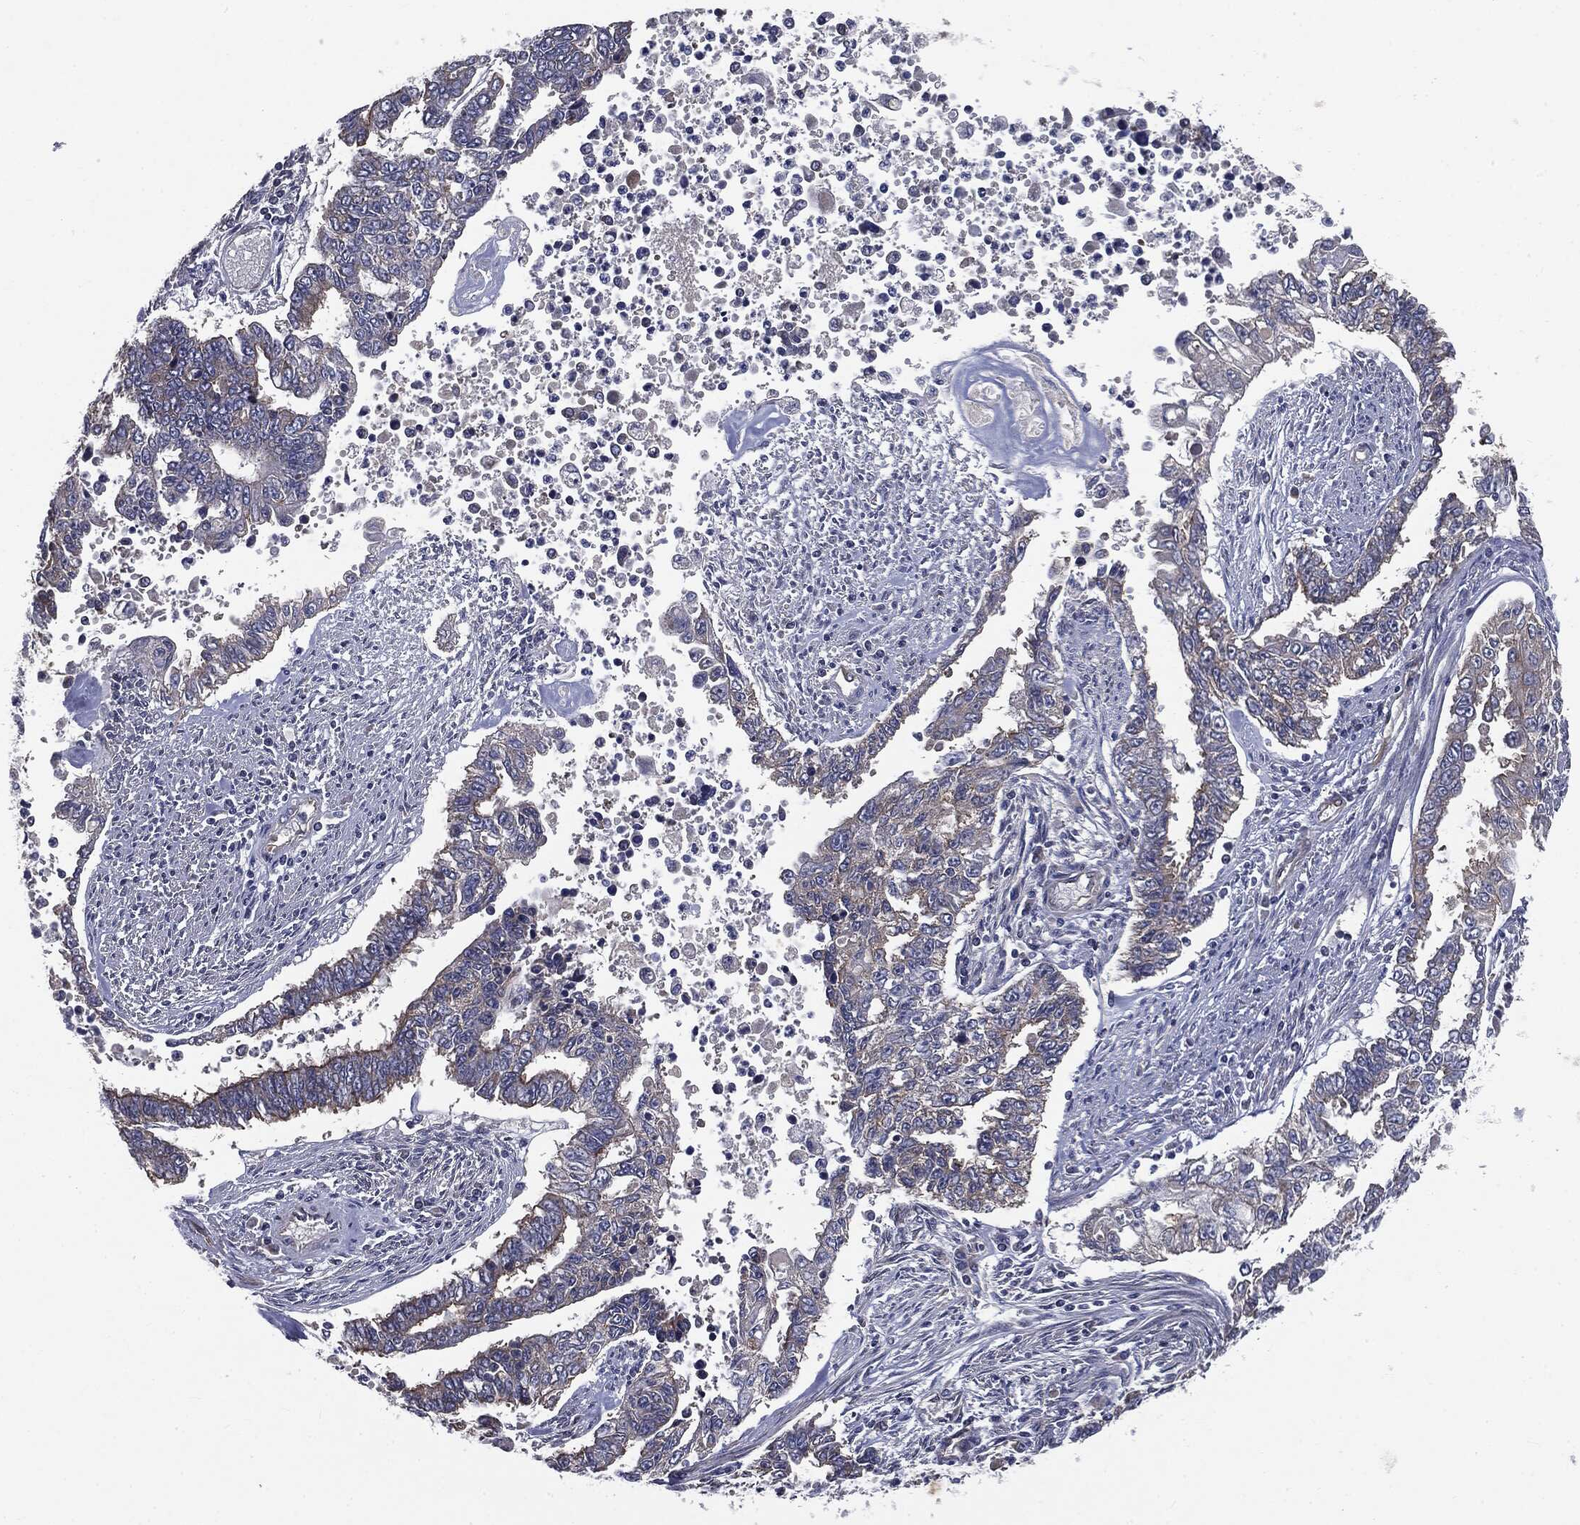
{"staining": {"intensity": "moderate", "quantity": "<25%", "location": "cytoplasmic/membranous"}, "tissue": "endometrial cancer", "cell_type": "Tumor cells", "image_type": "cancer", "snomed": [{"axis": "morphology", "description": "Adenocarcinoma, NOS"}, {"axis": "topography", "description": "Uterus"}], "caption": "Protein analysis of adenocarcinoma (endometrial) tissue exhibits moderate cytoplasmic/membranous positivity in approximately <25% of tumor cells.", "gene": "EPS15L1", "patient": {"sex": "female", "age": 59}}